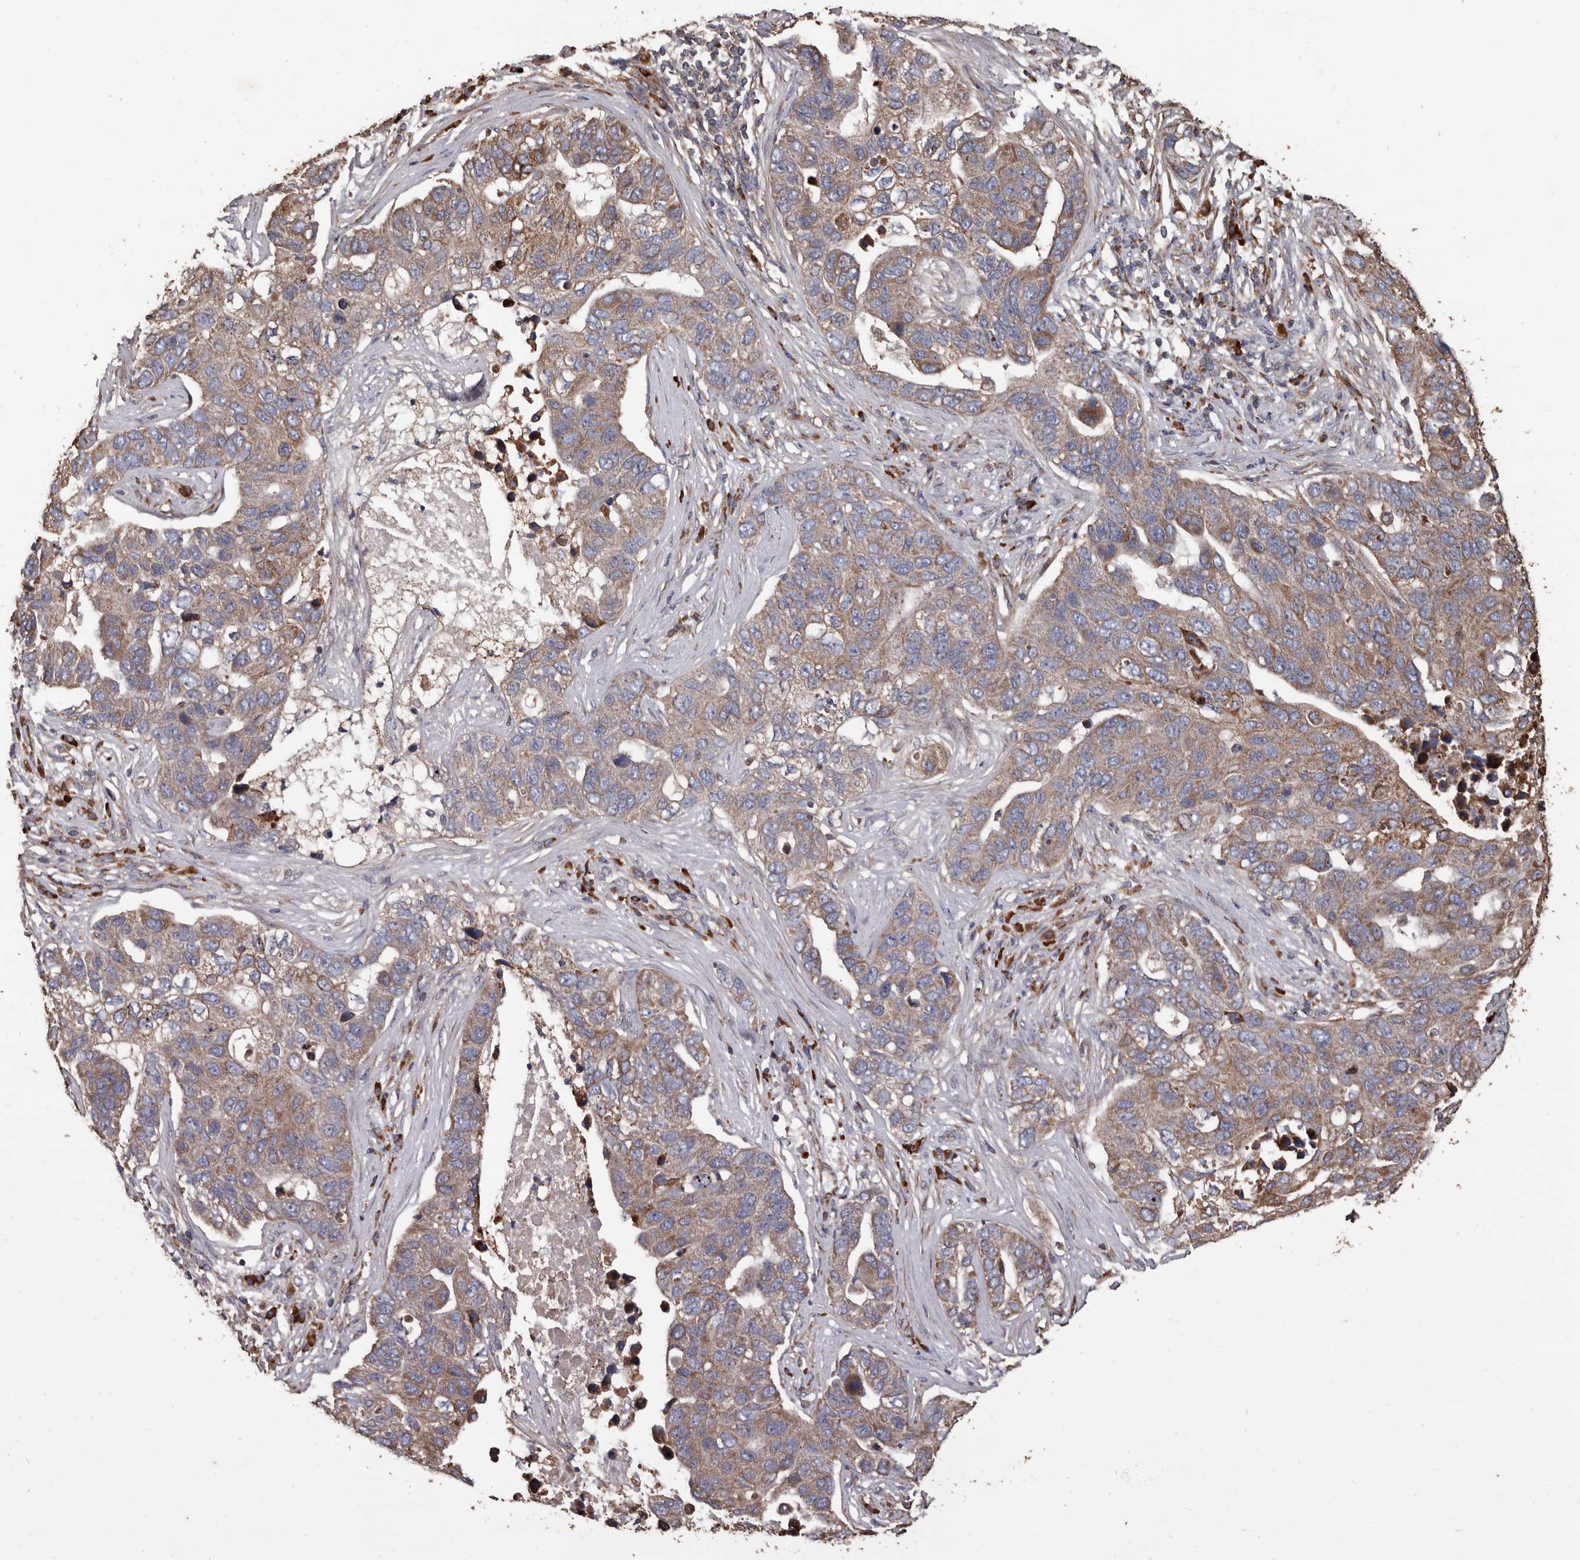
{"staining": {"intensity": "moderate", "quantity": ">75%", "location": "cytoplasmic/membranous"}, "tissue": "pancreatic cancer", "cell_type": "Tumor cells", "image_type": "cancer", "snomed": [{"axis": "morphology", "description": "Adenocarcinoma, NOS"}, {"axis": "topography", "description": "Pancreas"}], "caption": "Tumor cells display medium levels of moderate cytoplasmic/membranous expression in about >75% of cells in human pancreatic cancer. The protein of interest is shown in brown color, while the nuclei are stained blue.", "gene": "OSGIN2", "patient": {"sex": "female", "age": 61}}